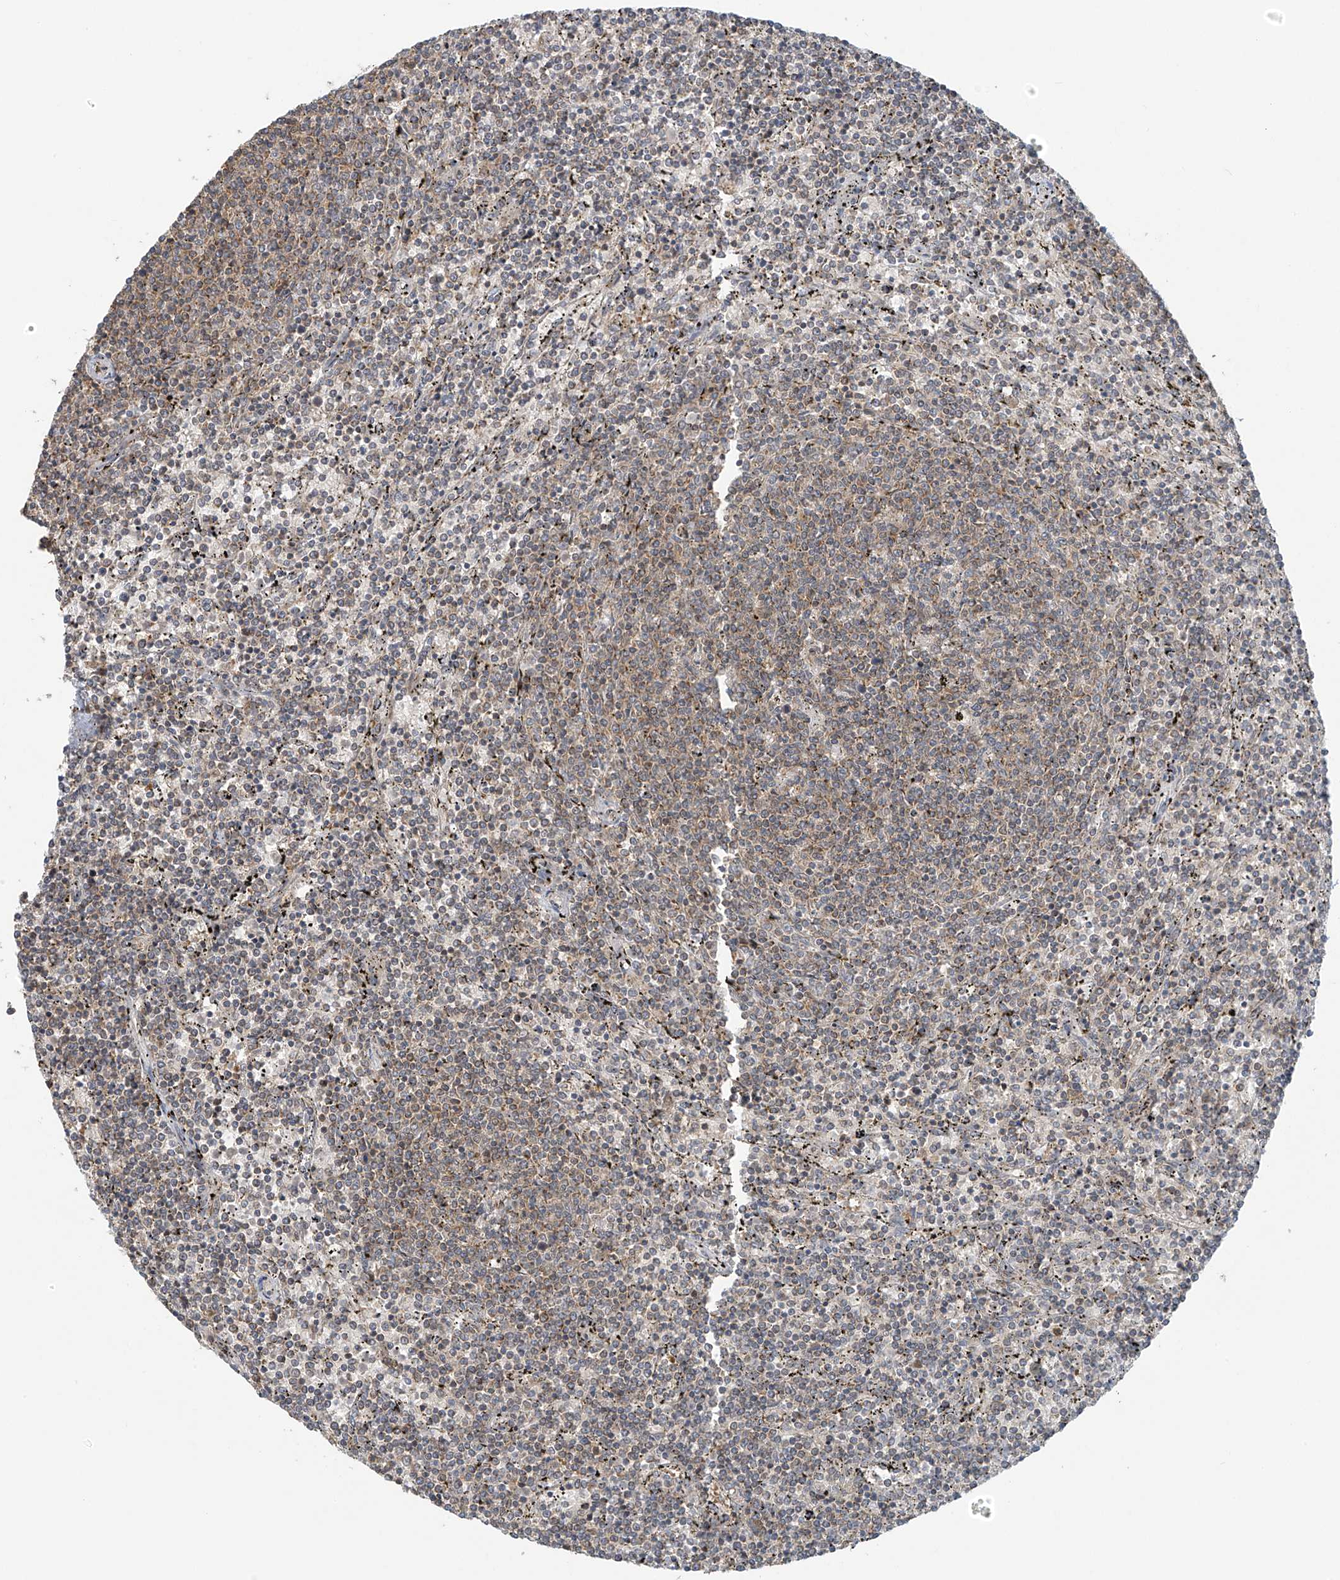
{"staining": {"intensity": "weak", "quantity": "<25%", "location": "cytoplasmic/membranous"}, "tissue": "lymphoma", "cell_type": "Tumor cells", "image_type": "cancer", "snomed": [{"axis": "morphology", "description": "Malignant lymphoma, non-Hodgkin's type, Low grade"}, {"axis": "topography", "description": "Spleen"}], "caption": "Protein analysis of malignant lymphoma, non-Hodgkin's type (low-grade) exhibits no significant positivity in tumor cells. (Brightfield microscopy of DAB (3,3'-diaminobenzidine) IHC at high magnification).", "gene": "HDDC2", "patient": {"sex": "female", "age": 50}}